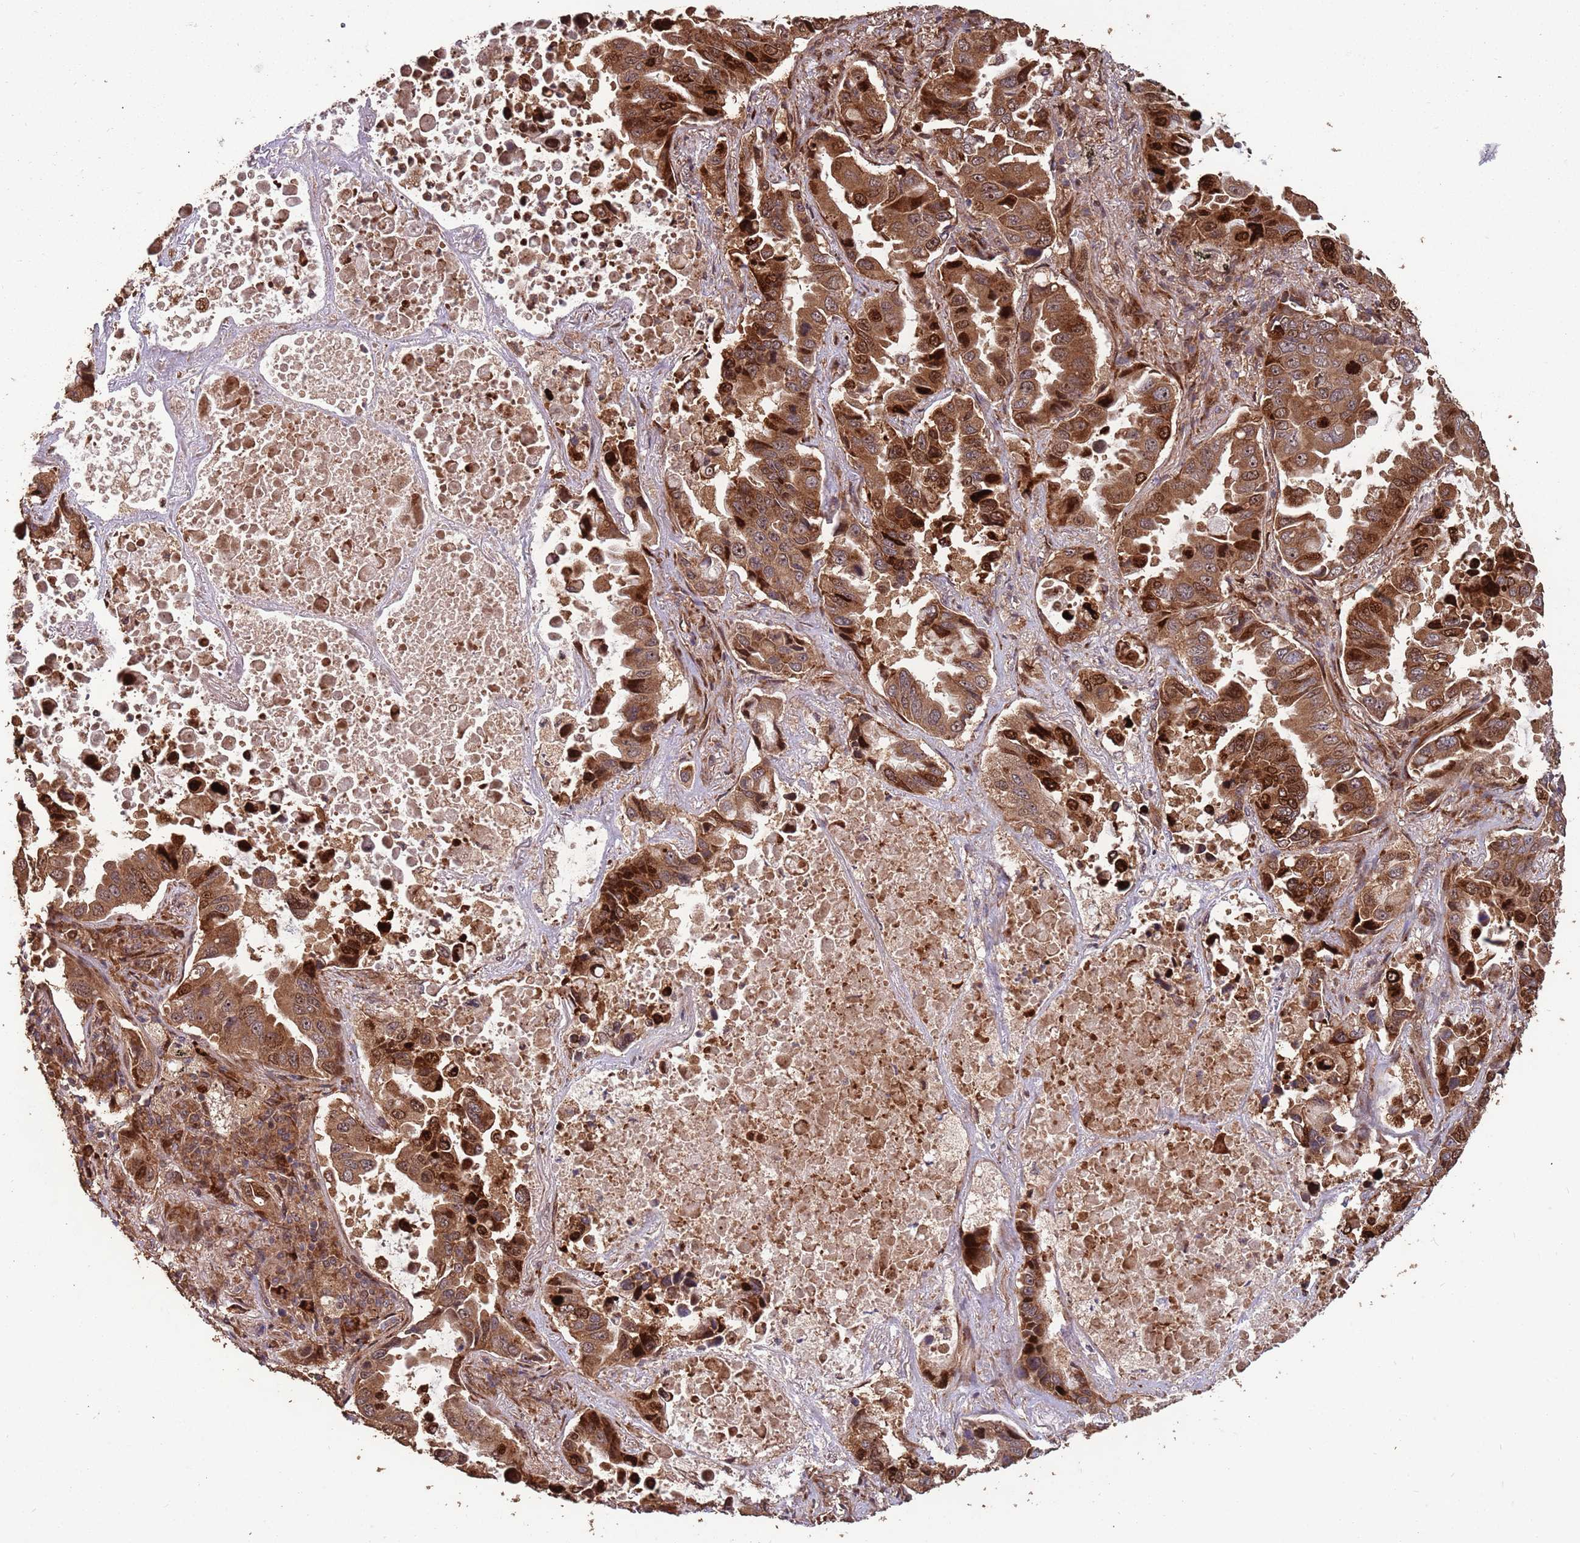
{"staining": {"intensity": "strong", "quantity": ">75%", "location": "cytoplasmic/membranous,nuclear"}, "tissue": "lung cancer", "cell_type": "Tumor cells", "image_type": "cancer", "snomed": [{"axis": "morphology", "description": "Adenocarcinoma, NOS"}, {"axis": "topography", "description": "Lung"}], "caption": "This is a histology image of immunohistochemistry staining of lung cancer, which shows strong expression in the cytoplasmic/membranous and nuclear of tumor cells.", "gene": "ZNF428", "patient": {"sex": "male", "age": 64}}